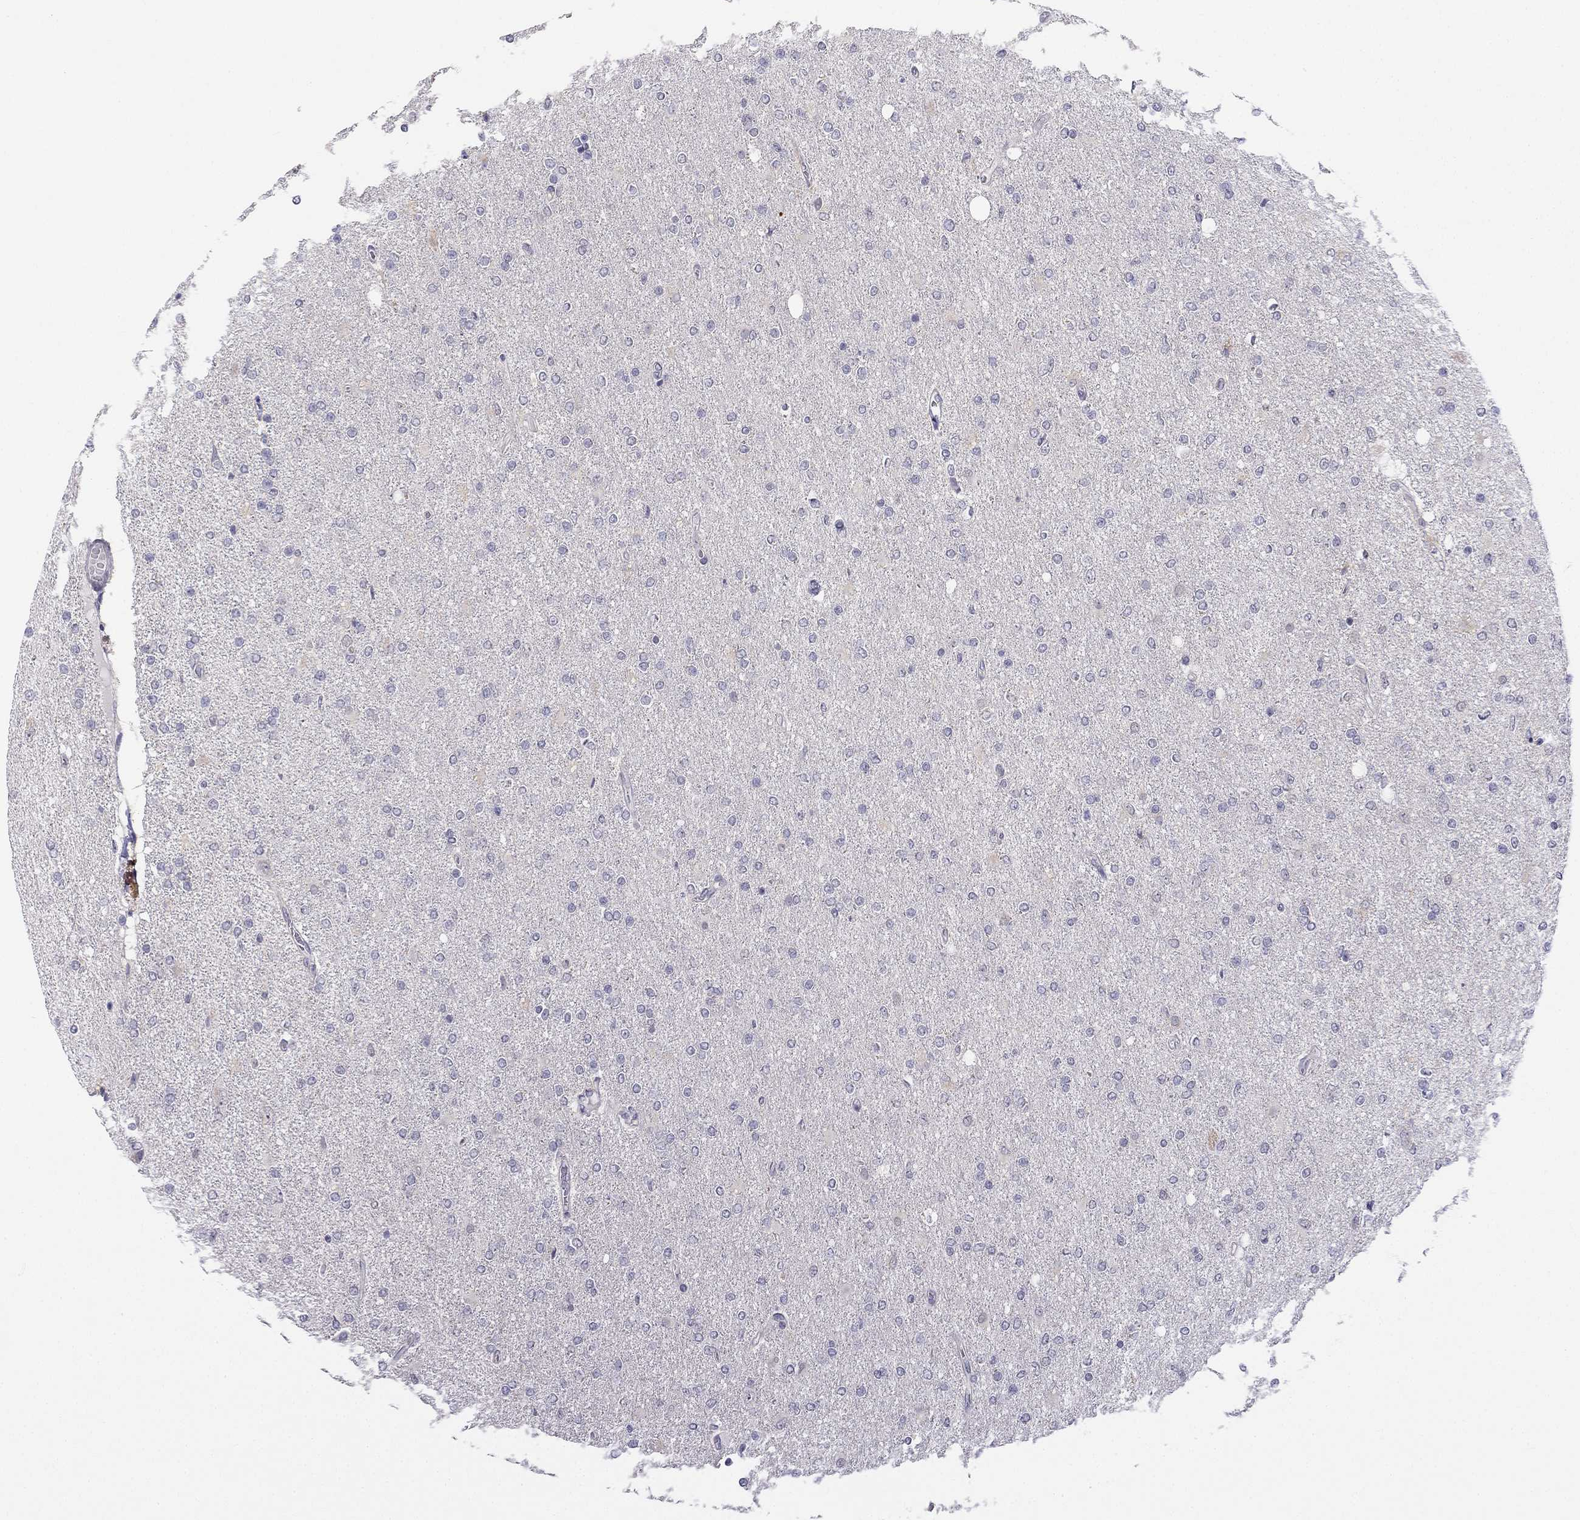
{"staining": {"intensity": "negative", "quantity": "none", "location": "none"}, "tissue": "glioma", "cell_type": "Tumor cells", "image_type": "cancer", "snomed": [{"axis": "morphology", "description": "Glioma, malignant, High grade"}, {"axis": "topography", "description": "Cerebral cortex"}], "caption": "Protein analysis of malignant glioma (high-grade) shows no significant expression in tumor cells.", "gene": "C5orf49", "patient": {"sex": "male", "age": 70}}